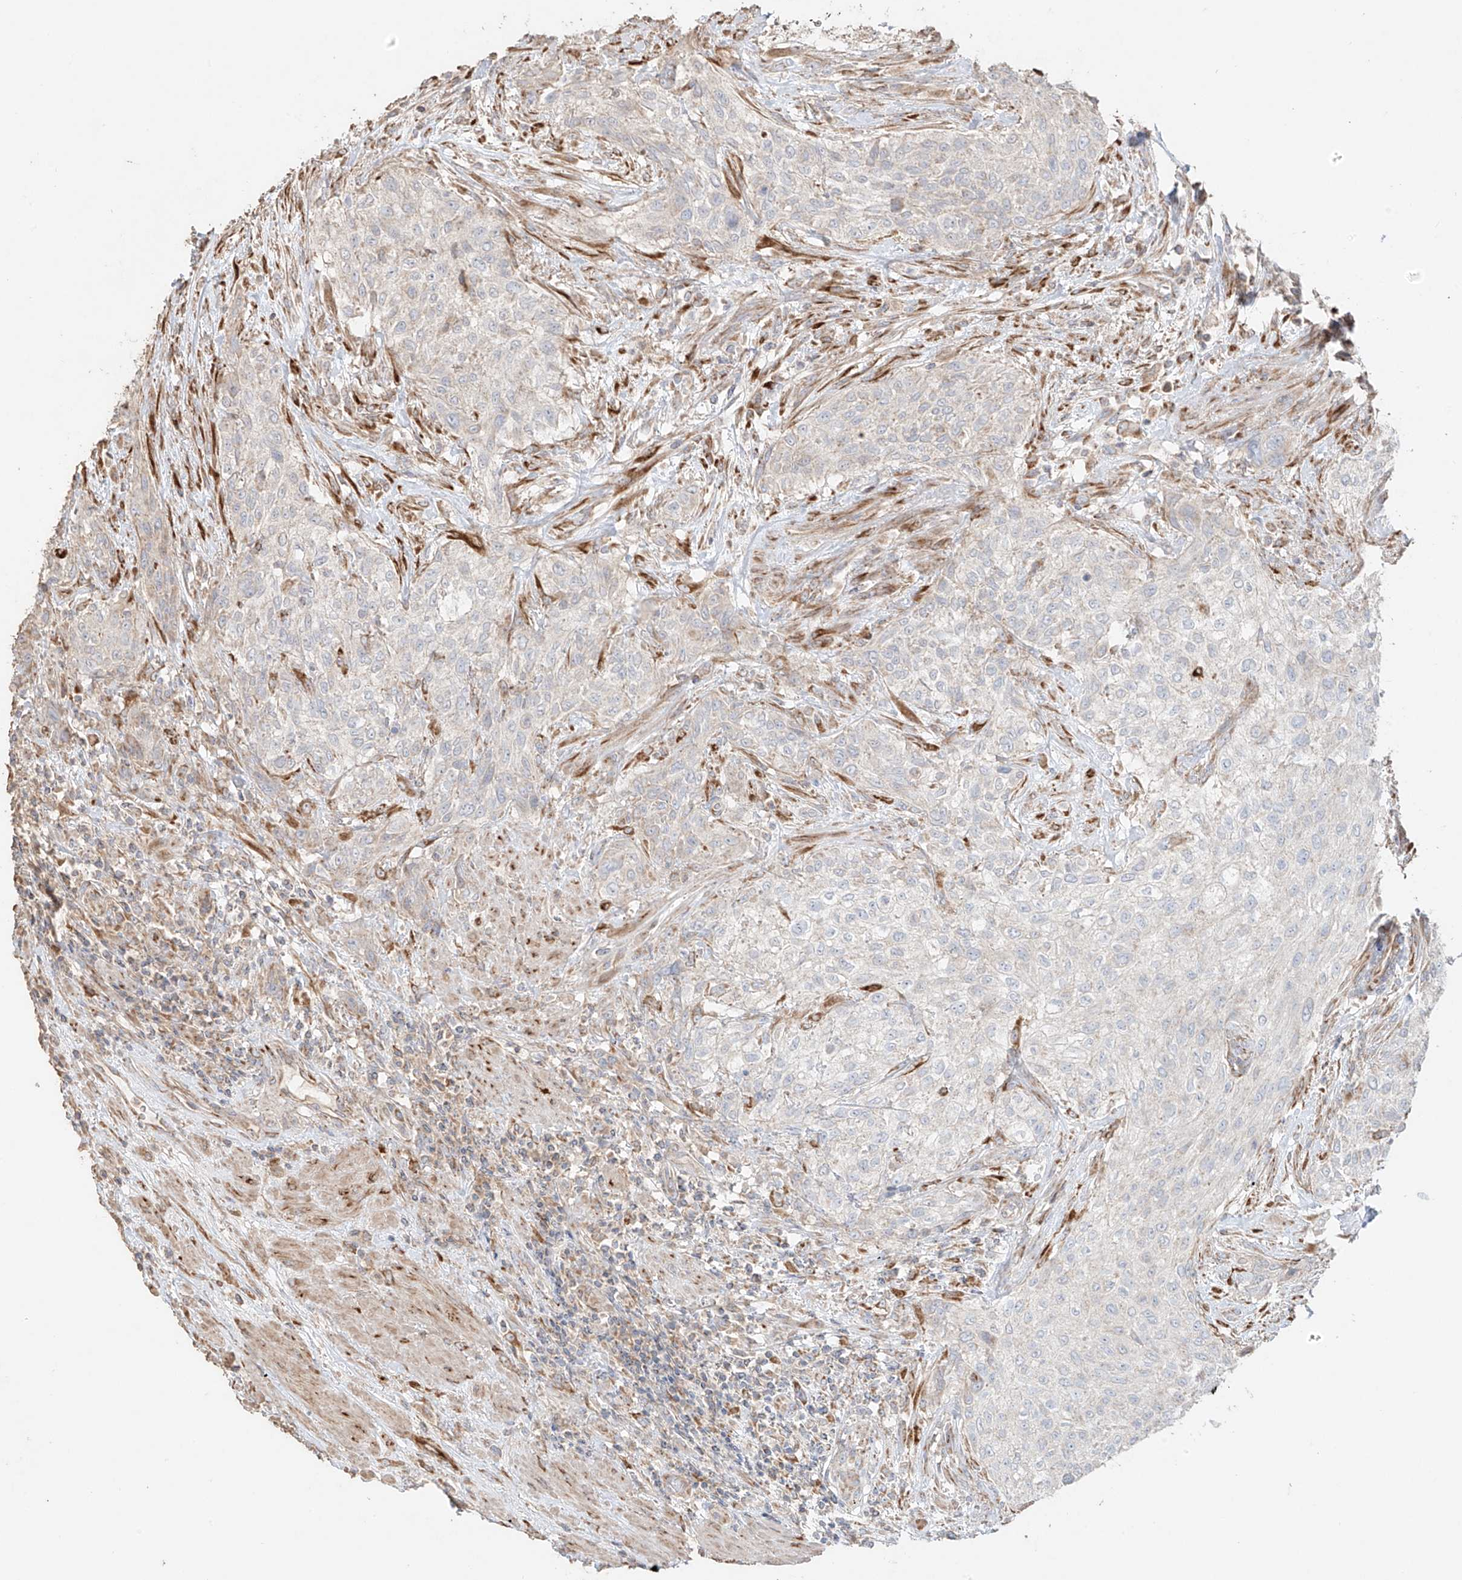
{"staining": {"intensity": "negative", "quantity": "none", "location": "none"}, "tissue": "urothelial cancer", "cell_type": "Tumor cells", "image_type": "cancer", "snomed": [{"axis": "morphology", "description": "Urothelial carcinoma, High grade"}, {"axis": "topography", "description": "Urinary bladder"}], "caption": "Micrograph shows no significant protein staining in tumor cells of high-grade urothelial carcinoma.", "gene": "COLGALT2", "patient": {"sex": "male", "age": 35}}